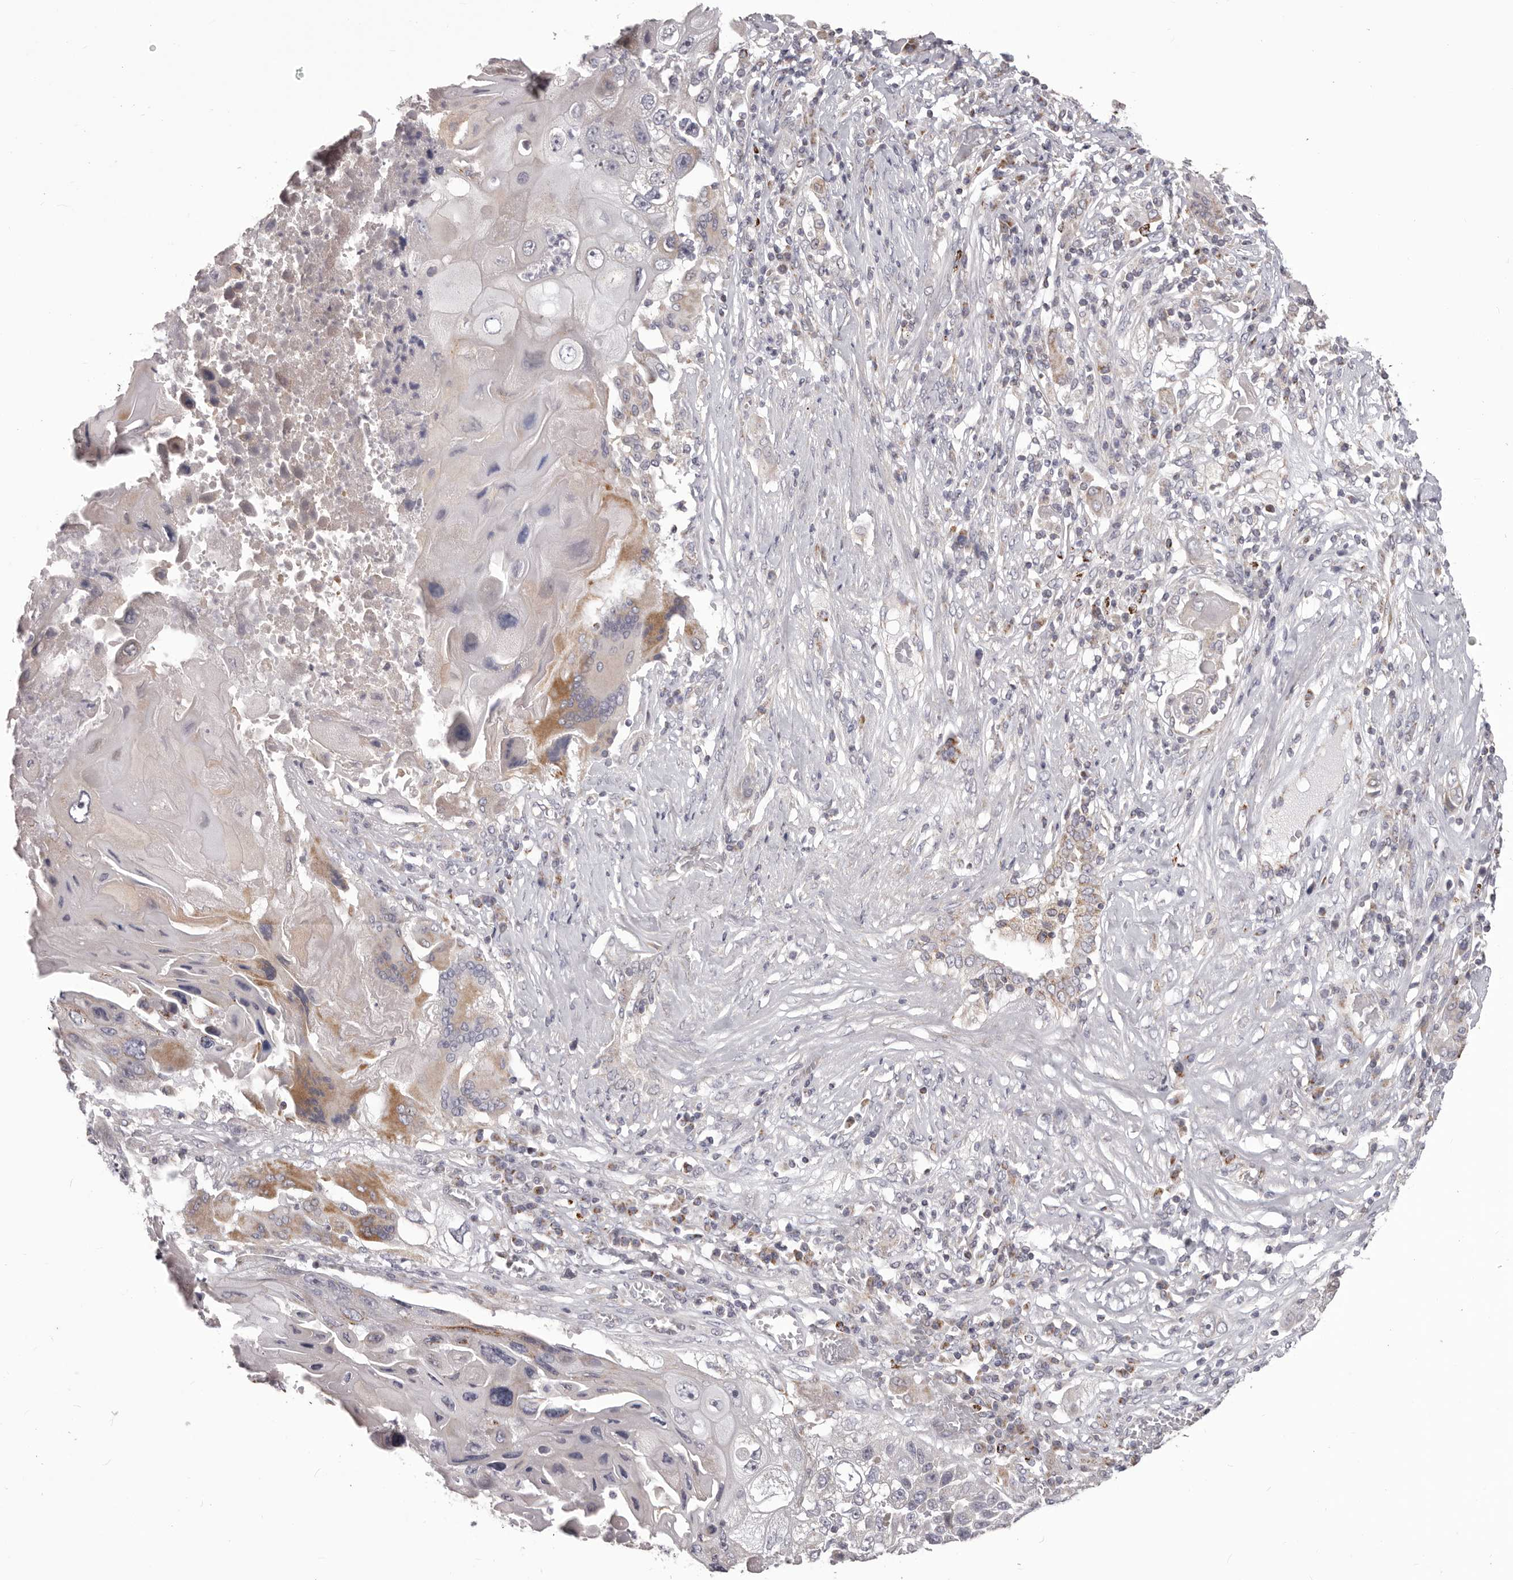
{"staining": {"intensity": "moderate", "quantity": "<25%", "location": "cytoplasmic/membranous"}, "tissue": "lung cancer", "cell_type": "Tumor cells", "image_type": "cancer", "snomed": [{"axis": "morphology", "description": "Squamous cell carcinoma, NOS"}, {"axis": "topography", "description": "Lung"}], "caption": "A brown stain shows moderate cytoplasmic/membranous staining of a protein in human lung cancer tumor cells.", "gene": "PRMT2", "patient": {"sex": "male", "age": 61}}